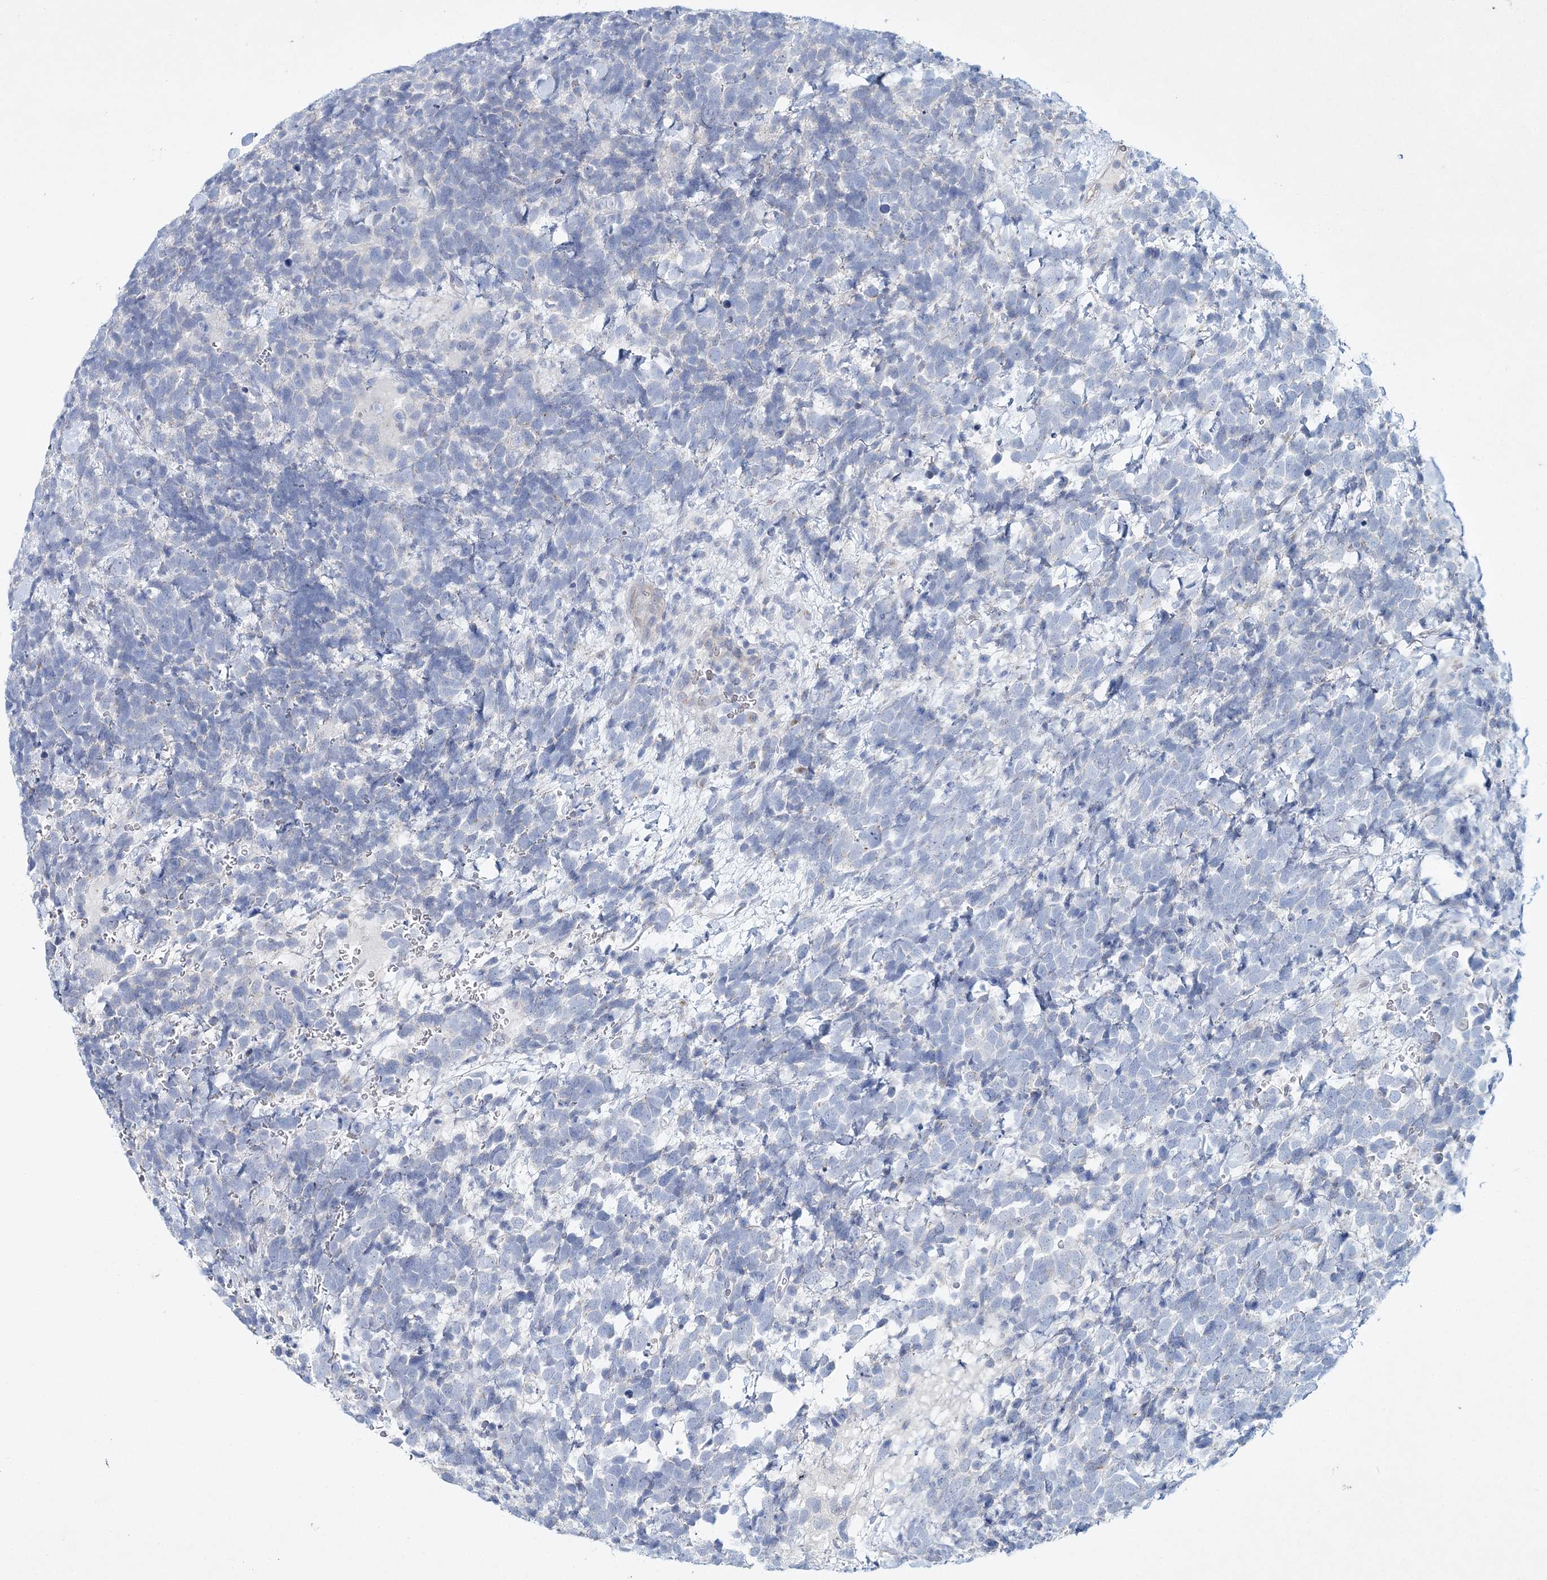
{"staining": {"intensity": "negative", "quantity": "none", "location": "none"}, "tissue": "urothelial cancer", "cell_type": "Tumor cells", "image_type": "cancer", "snomed": [{"axis": "morphology", "description": "Urothelial carcinoma, High grade"}, {"axis": "topography", "description": "Urinary bladder"}], "caption": "This is a image of immunohistochemistry staining of urothelial cancer, which shows no staining in tumor cells.", "gene": "ADGRL1", "patient": {"sex": "female", "age": 82}}